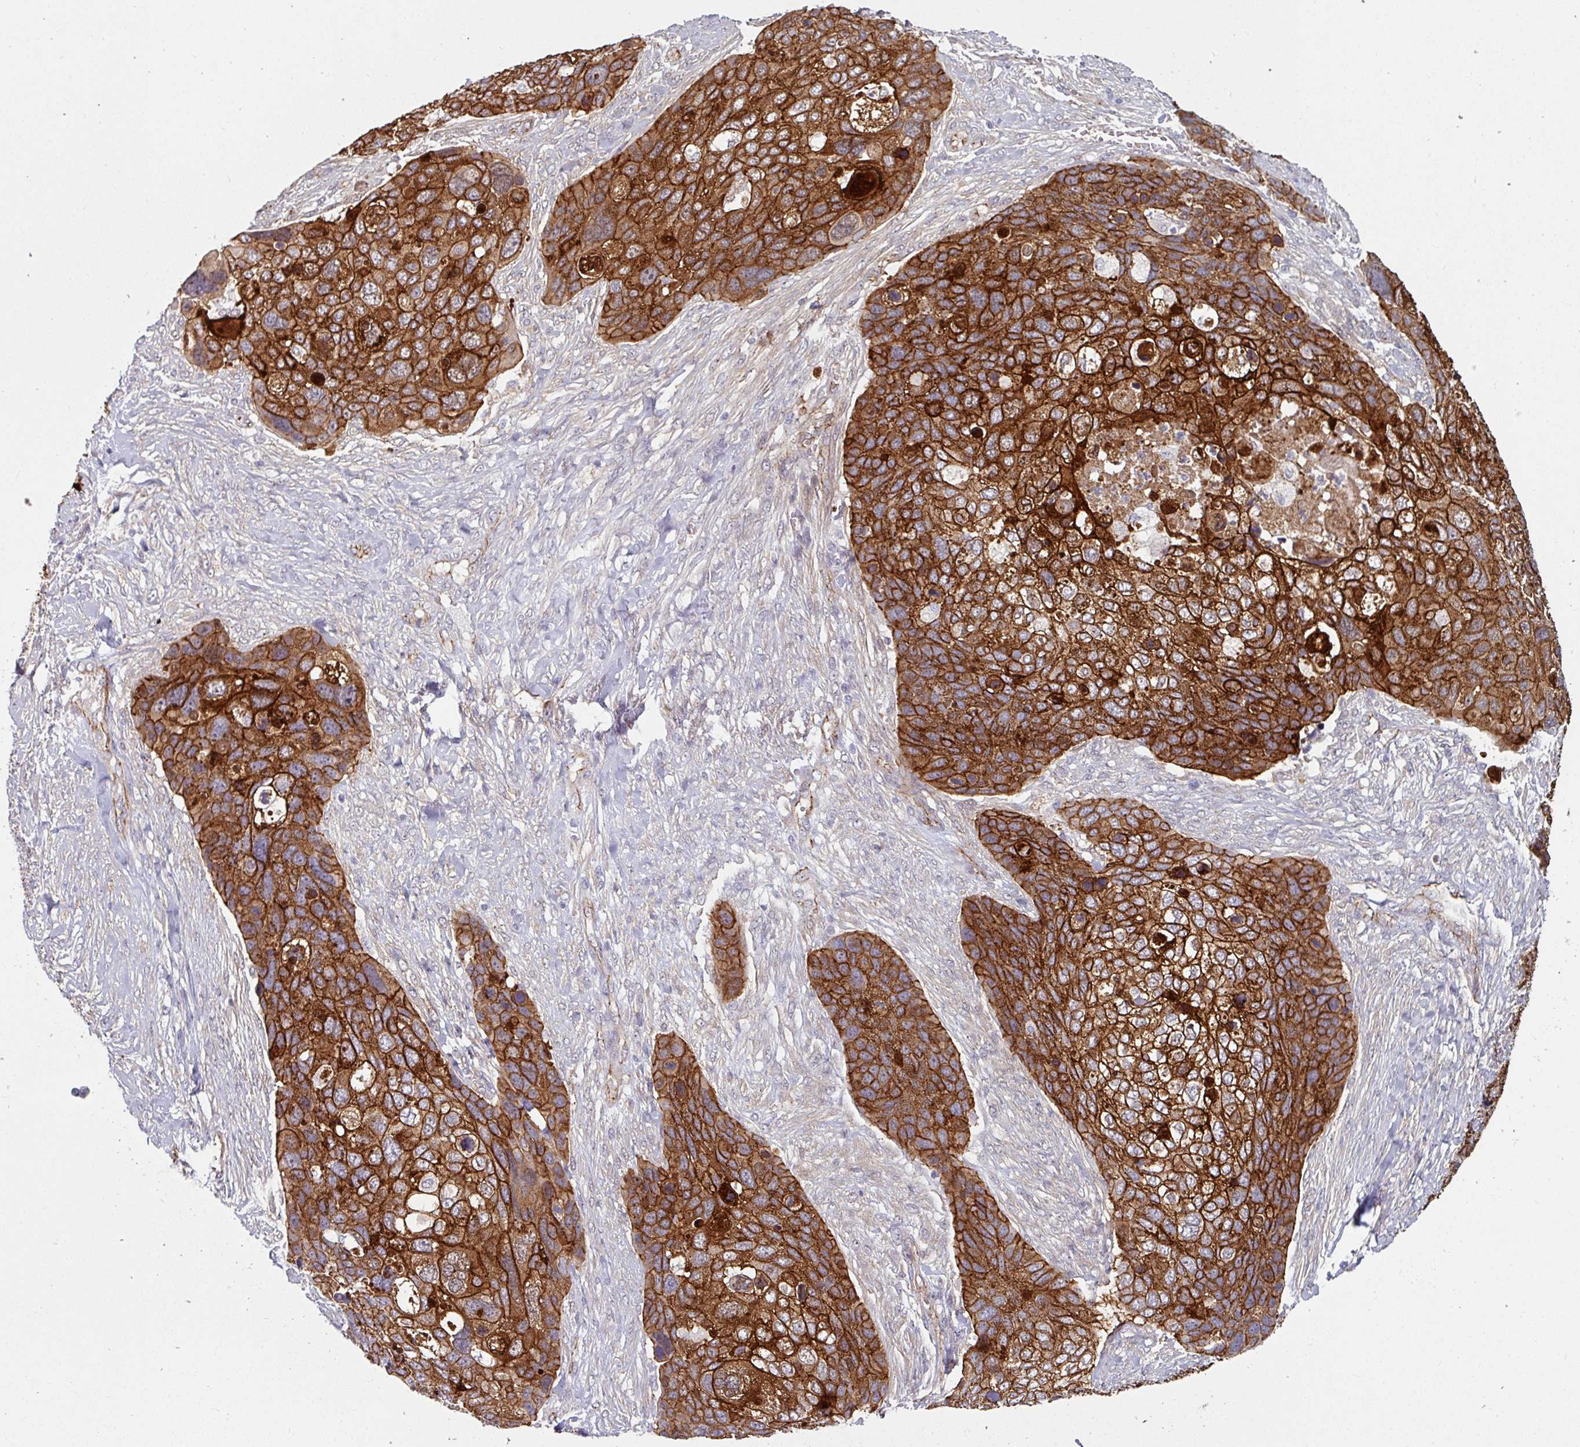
{"staining": {"intensity": "strong", "quantity": ">75%", "location": "cytoplasmic/membranous"}, "tissue": "skin cancer", "cell_type": "Tumor cells", "image_type": "cancer", "snomed": [{"axis": "morphology", "description": "Basal cell carcinoma"}, {"axis": "topography", "description": "Skin"}], "caption": "Protein expression analysis of skin cancer (basal cell carcinoma) exhibits strong cytoplasmic/membranous expression in about >75% of tumor cells.", "gene": "JUP", "patient": {"sex": "female", "age": 74}}